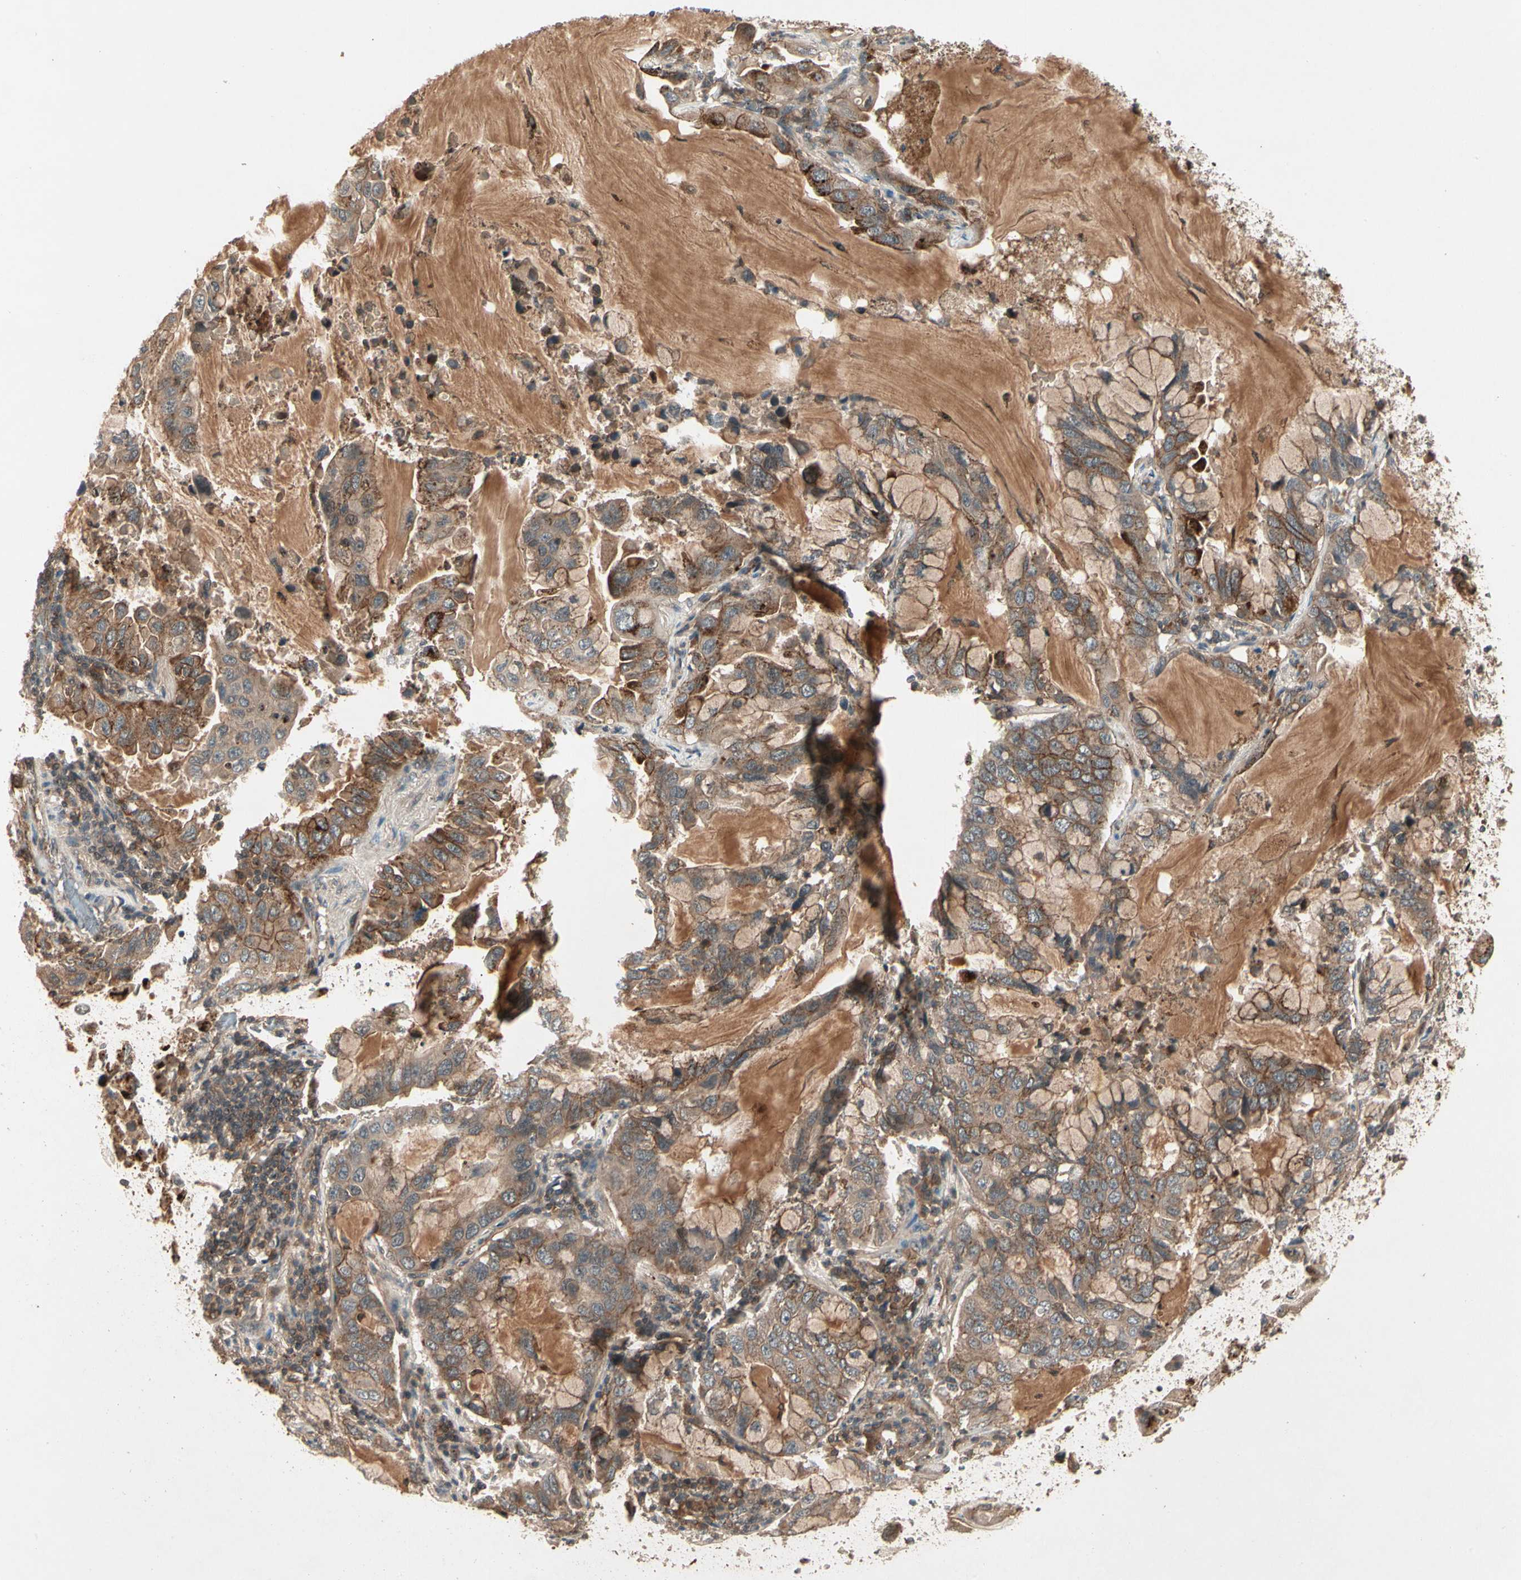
{"staining": {"intensity": "moderate", "quantity": ">75%", "location": "cytoplasmic/membranous"}, "tissue": "lung cancer", "cell_type": "Tumor cells", "image_type": "cancer", "snomed": [{"axis": "morphology", "description": "Adenocarcinoma, NOS"}, {"axis": "topography", "description": "Lung"}], "caption": "Adenocarcinoma (lung) stained with a protein marker displays moderate staining in tumor cells.", "gene": "FLOT1", "patient": {"sex": "male", "age": 64}}